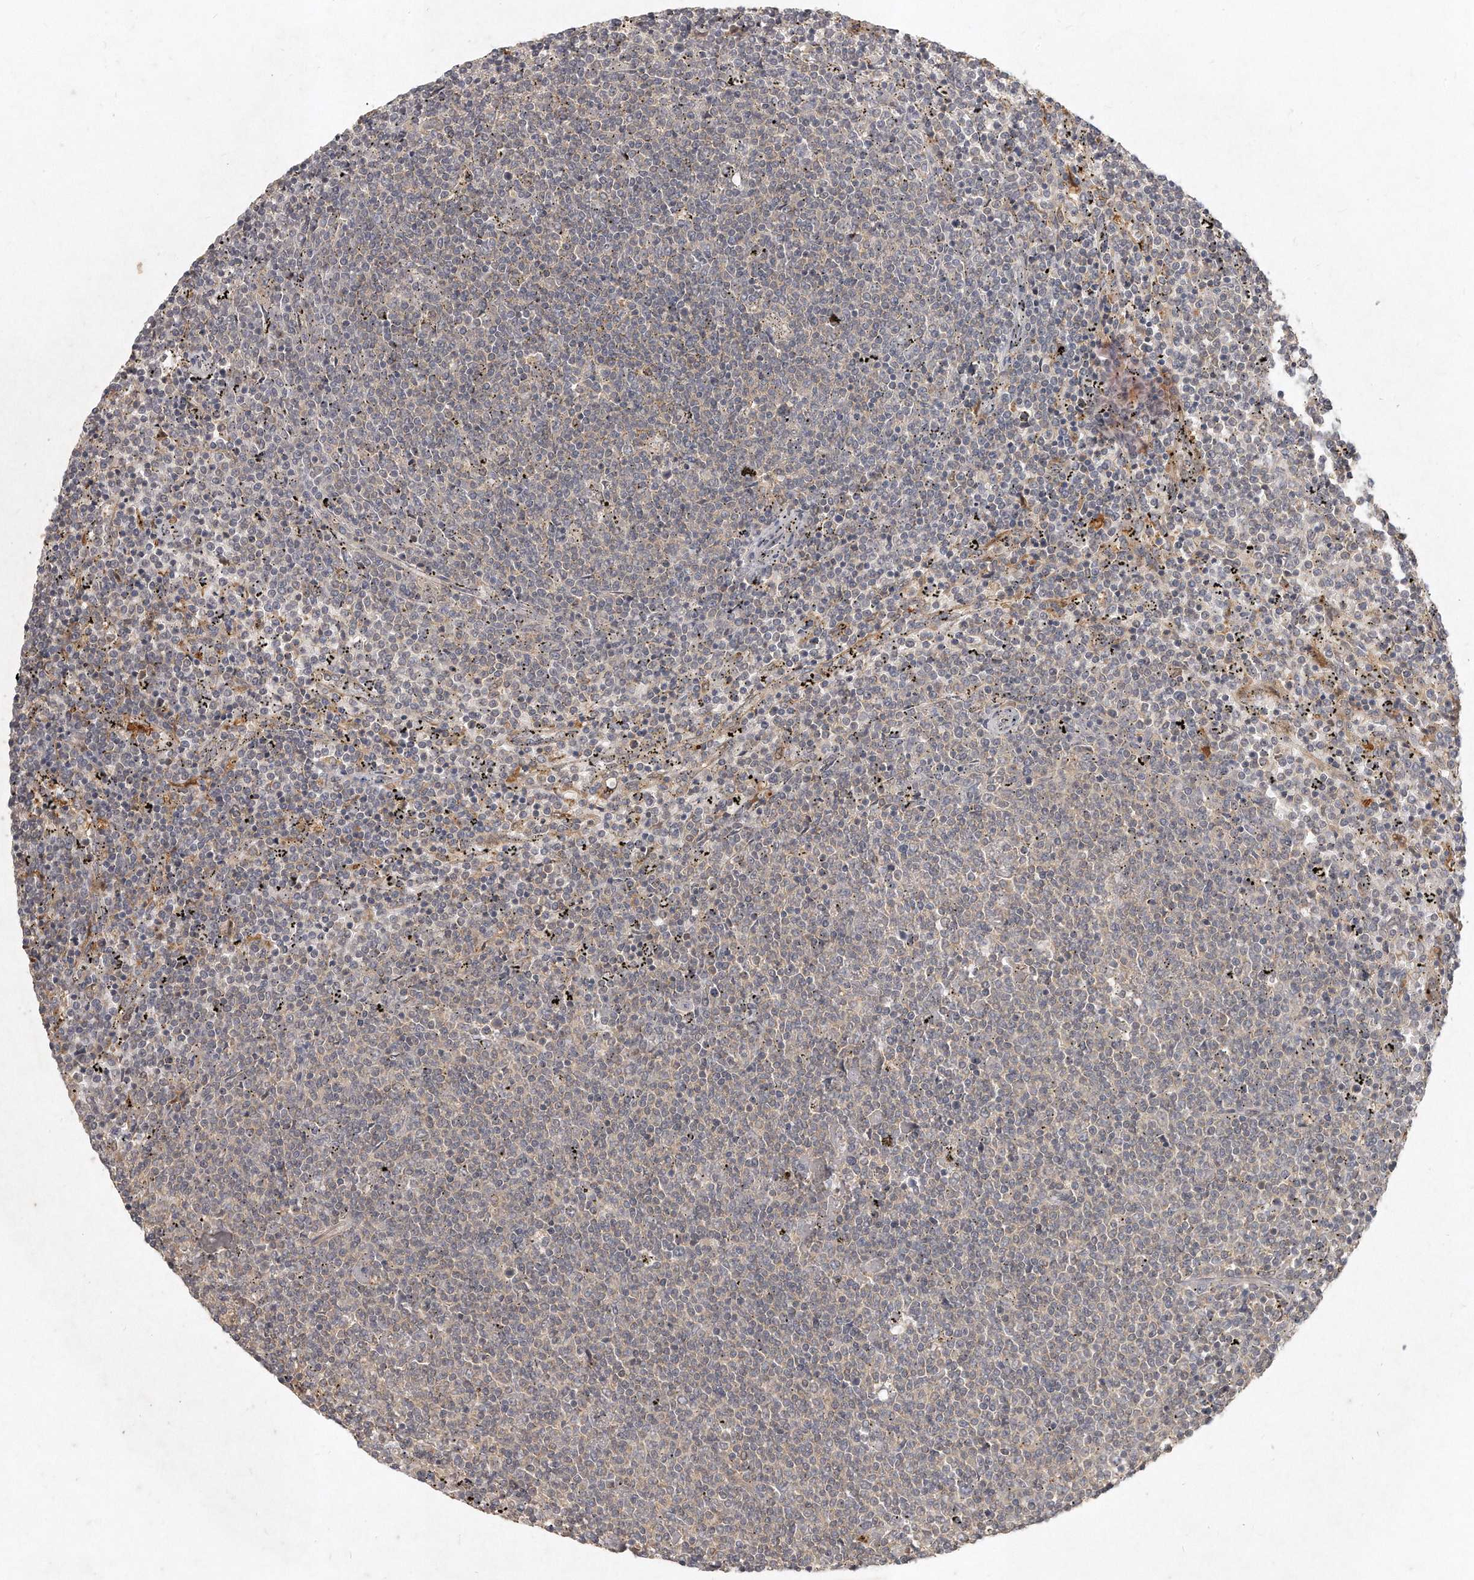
{"staining": {"intensity": "weak", "quantity": "25%-75%", "location": "cytoplasmic/membranous"}, "tissue": "lymphoma", "cell_type": "Tumor cells", "image_type": "cancer", "snomed": [{"axis": "morphology", "description": "Malignant lymphoma, non-Hodgkin's type, Low grade"}, {"axis": "topography", "description": "Spleen"}], "caption": "High-power microscopy captured an immunohistochemistry (IHC) photomicrograph of malignant lymphoma, non-Hodgkin's type (low-grade), revealing weak cytoplasmic/membranous positivity in approximately 25%-75% of tumor cells.", "gene": "LGALS8", "patient": {"sex": "female", "age": 50}}